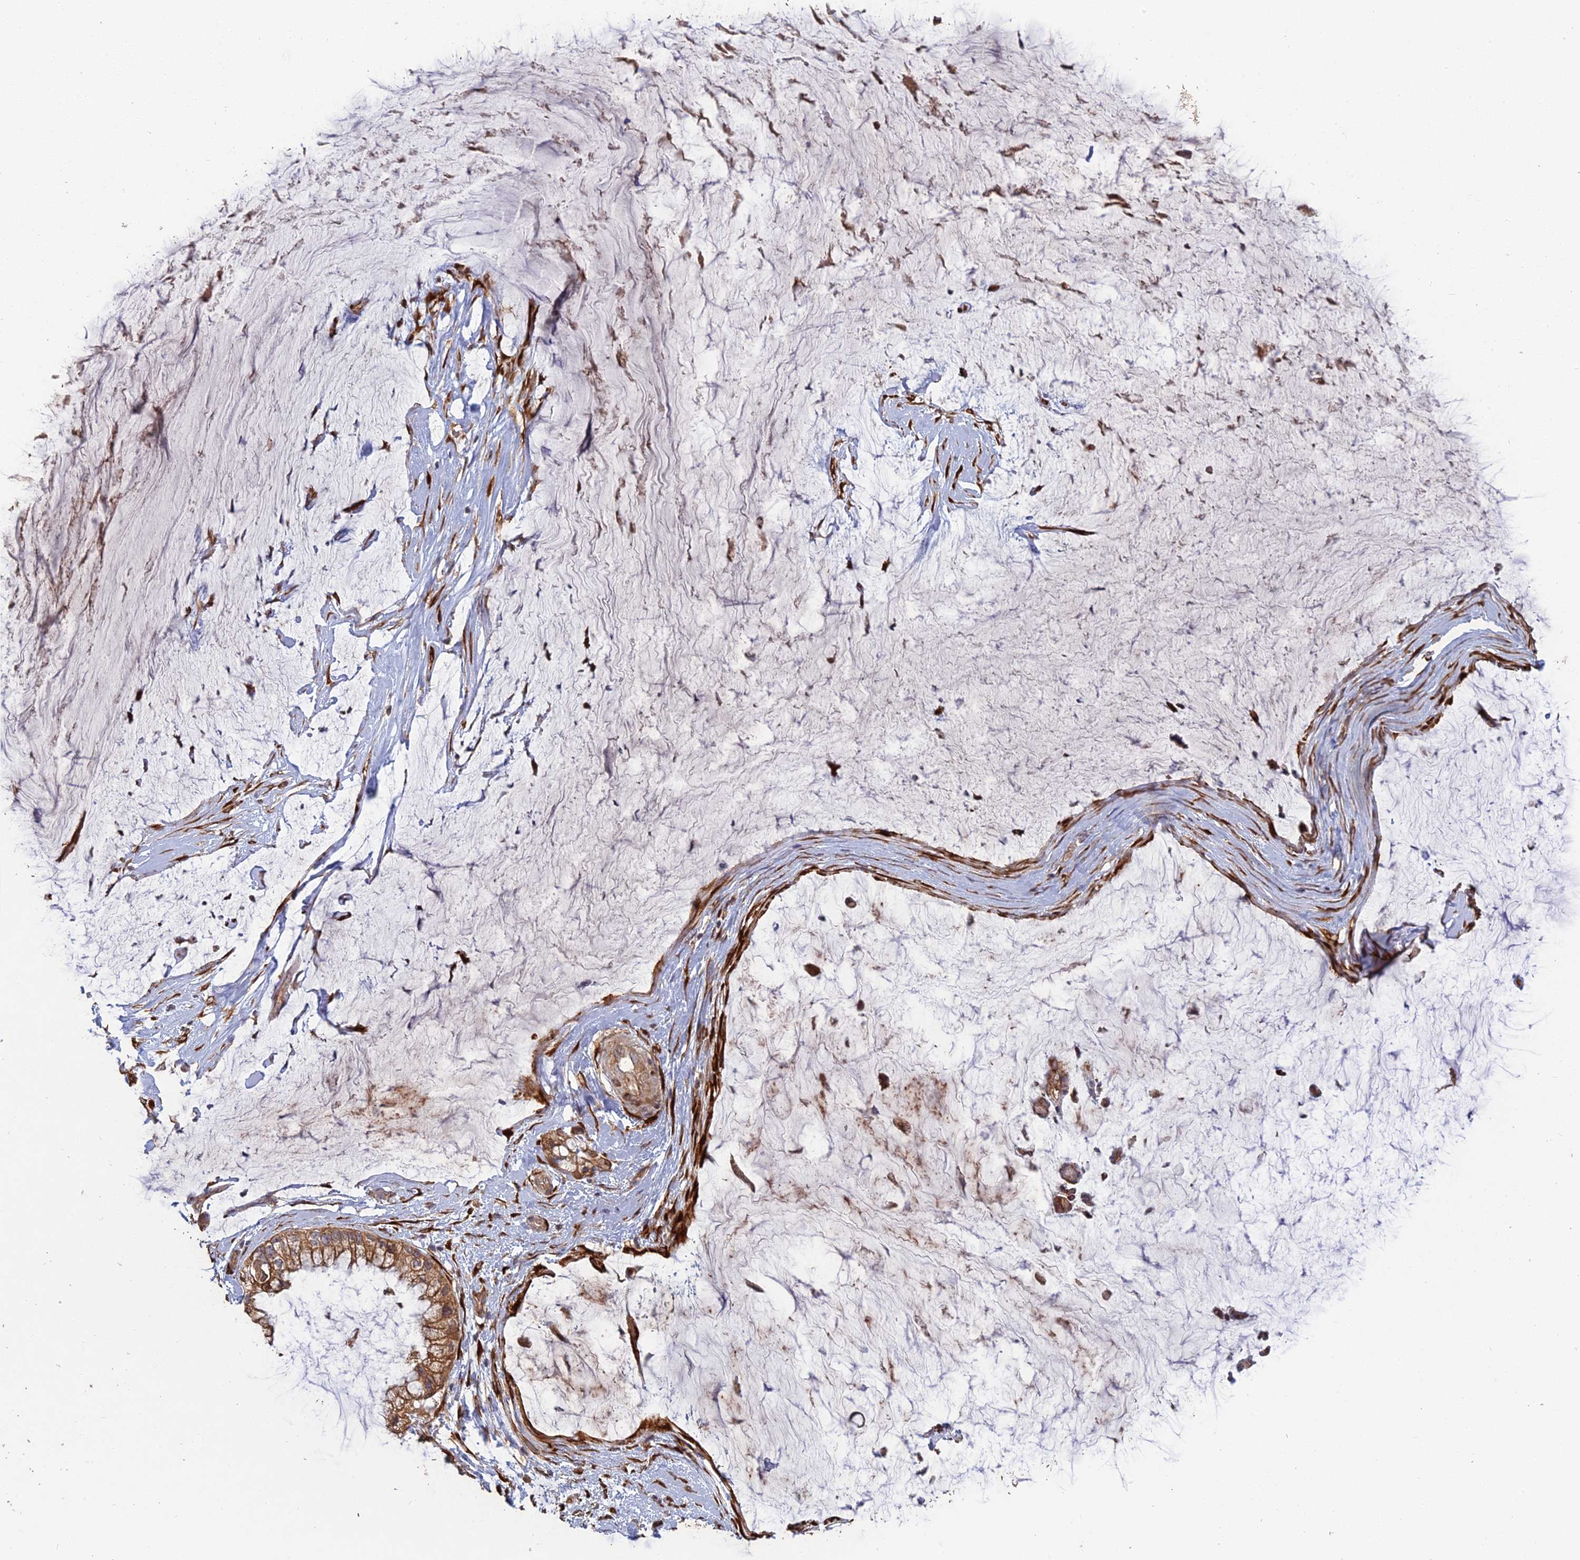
{"staining": {"intensity": "moderate", "quantity": ">75%", "location": "cytoplasmic/membranous"}, "tissue": "ovarian cancer", "cell_type": "Tumor cells", "image_type": "cancer", "snomed": [{"axis": "morphology", "description": "Cystadenocarcinoma, mucinous, NOS"}, {"axis": "topography", "description": "Ovary"}], "caption": "Immunohistochemistry image of ovarian mucinous cystadenocarcinoma stained for a protein (brown), which reveals medium levels of moderate cytoplasmic/membranous expression in about >75% of tumor cells.", "gene": "PPIC", "patient": {"sex": "female", "age": 39}}